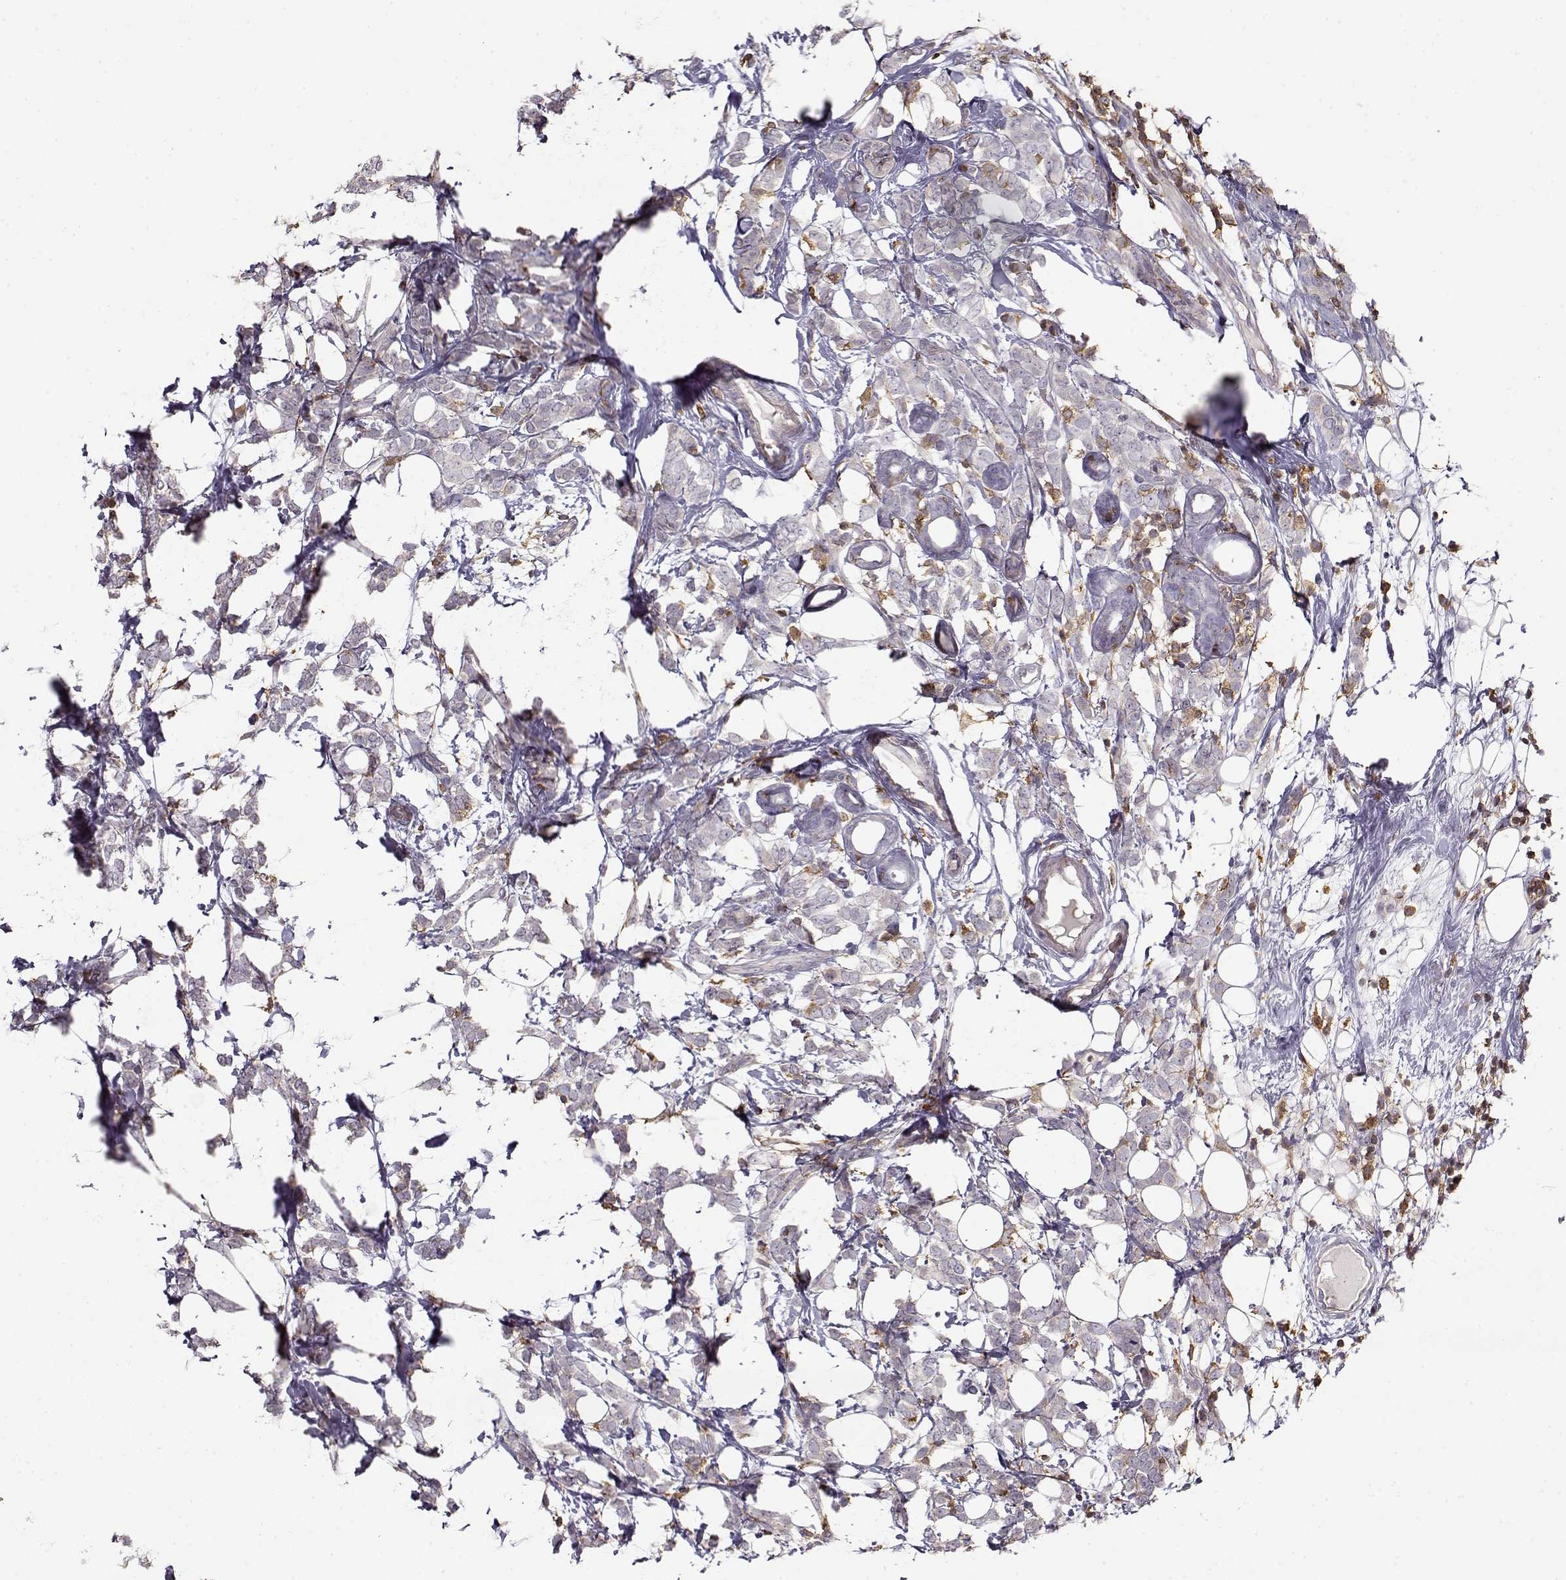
{"staining": {"intensity": "negative", "quantity": "none", "location": "none"}, "tissue": "breast cancer", "cell_type": "Tumor cells", "image_type": "cancer", "snomed": [{"axis": "morphology", "description": "Lobular carcinoma"}, {"axis": "topography", "description": "Breast"}], "caption": "Lobular carcinoma (breast) was stained to show a protein in brown. There is no significant positivity in tumor cells. The staining is performed using DAB brown chromogen with nuclei counter-stained in using hematoxylin.", "gene": "VAV1", "patient": {"sex": "female", "age": 49}}